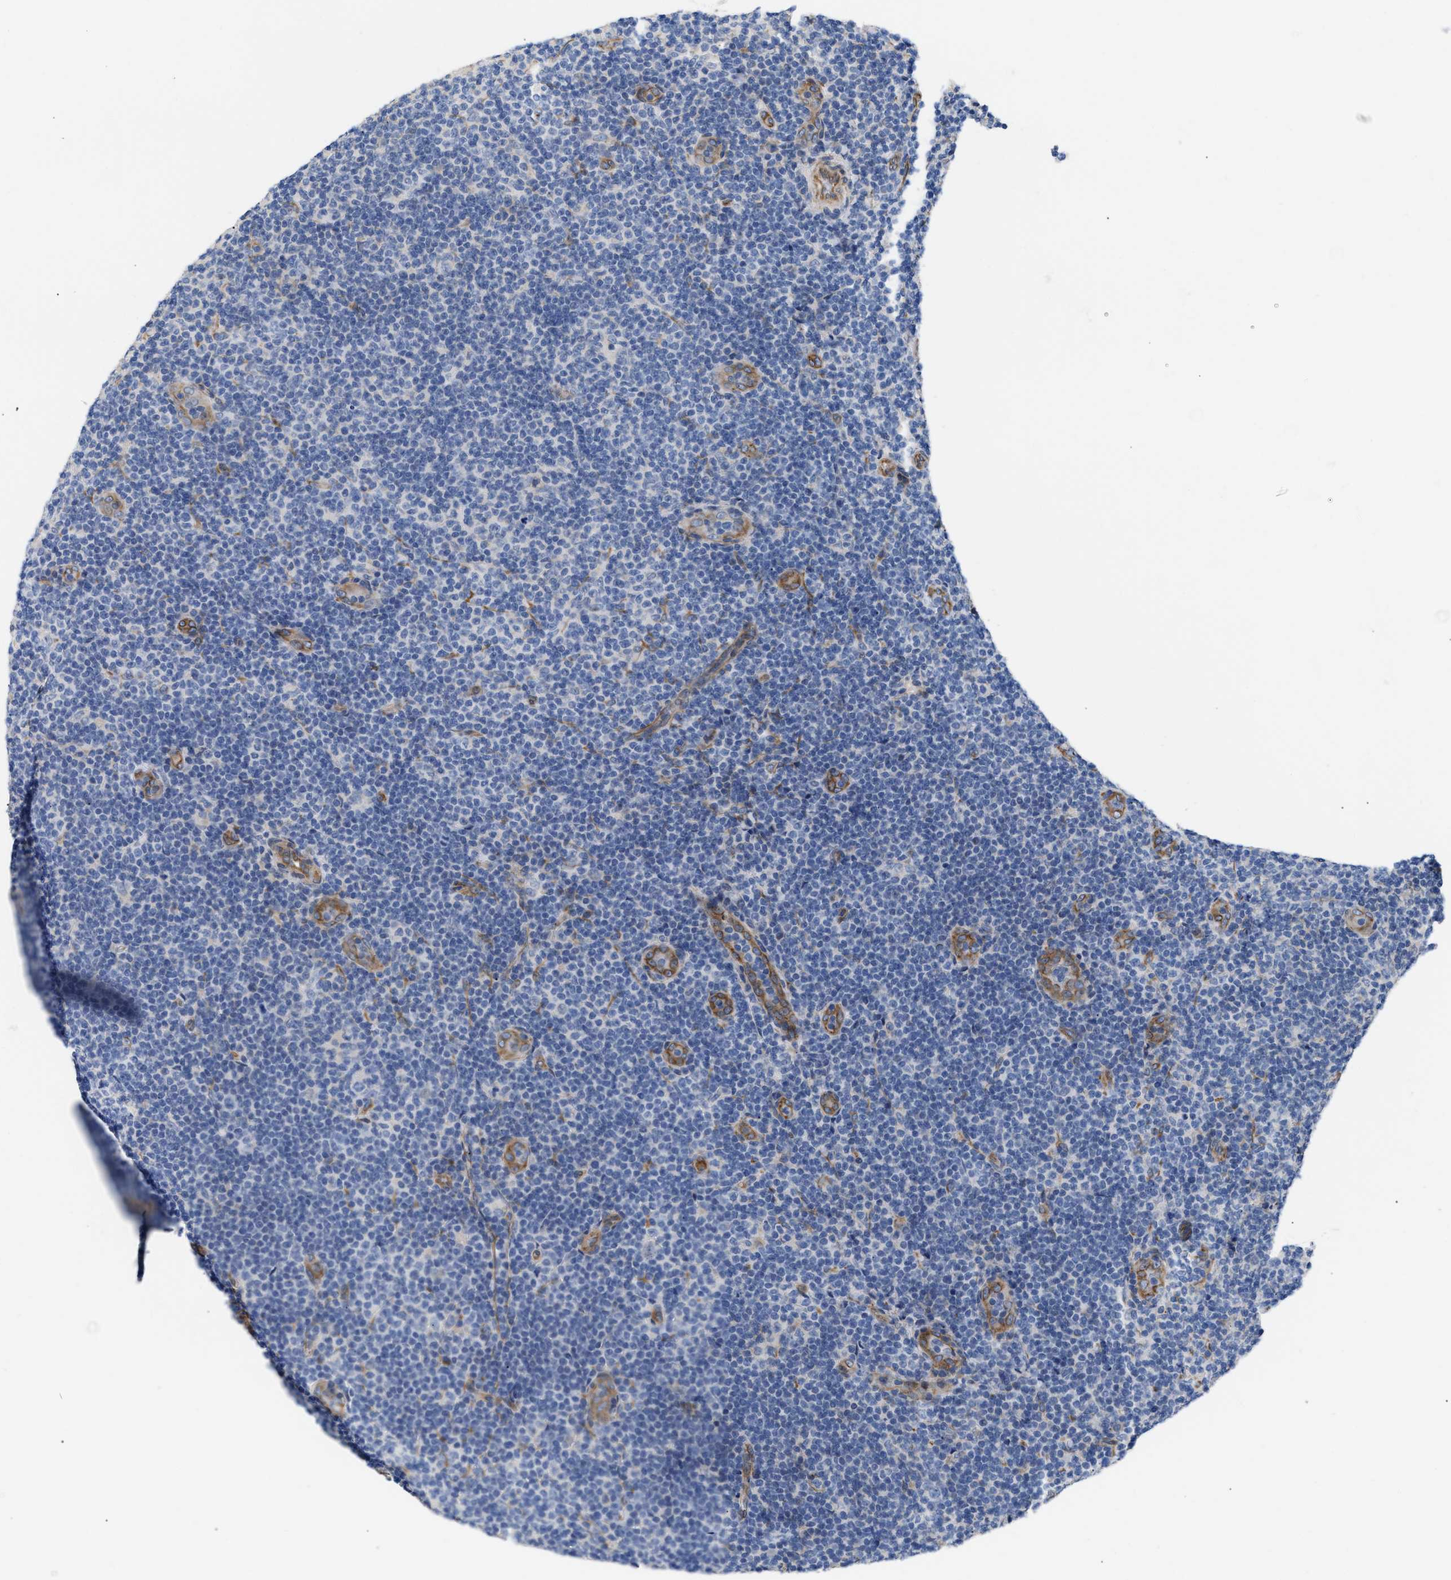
{"staining": {"intensity": "negative", "quantity": "none", "location": "none"}, "tissue": "lymphoma", "cell_type": "Tumor cells", "image_type": "cancer", "snomed": [{"axis": "morphology", "description": "Malignant lymphoma, non-Hodgkin's type, Low grade"}, {"axis": "topography", "description": "Lymph node"}], "caption": "Human lymphoma stained for a protein using IHC displays no expression in tumor cells.", "gene": "TFPI", "patient": {"sex": "male", "age": 83}}